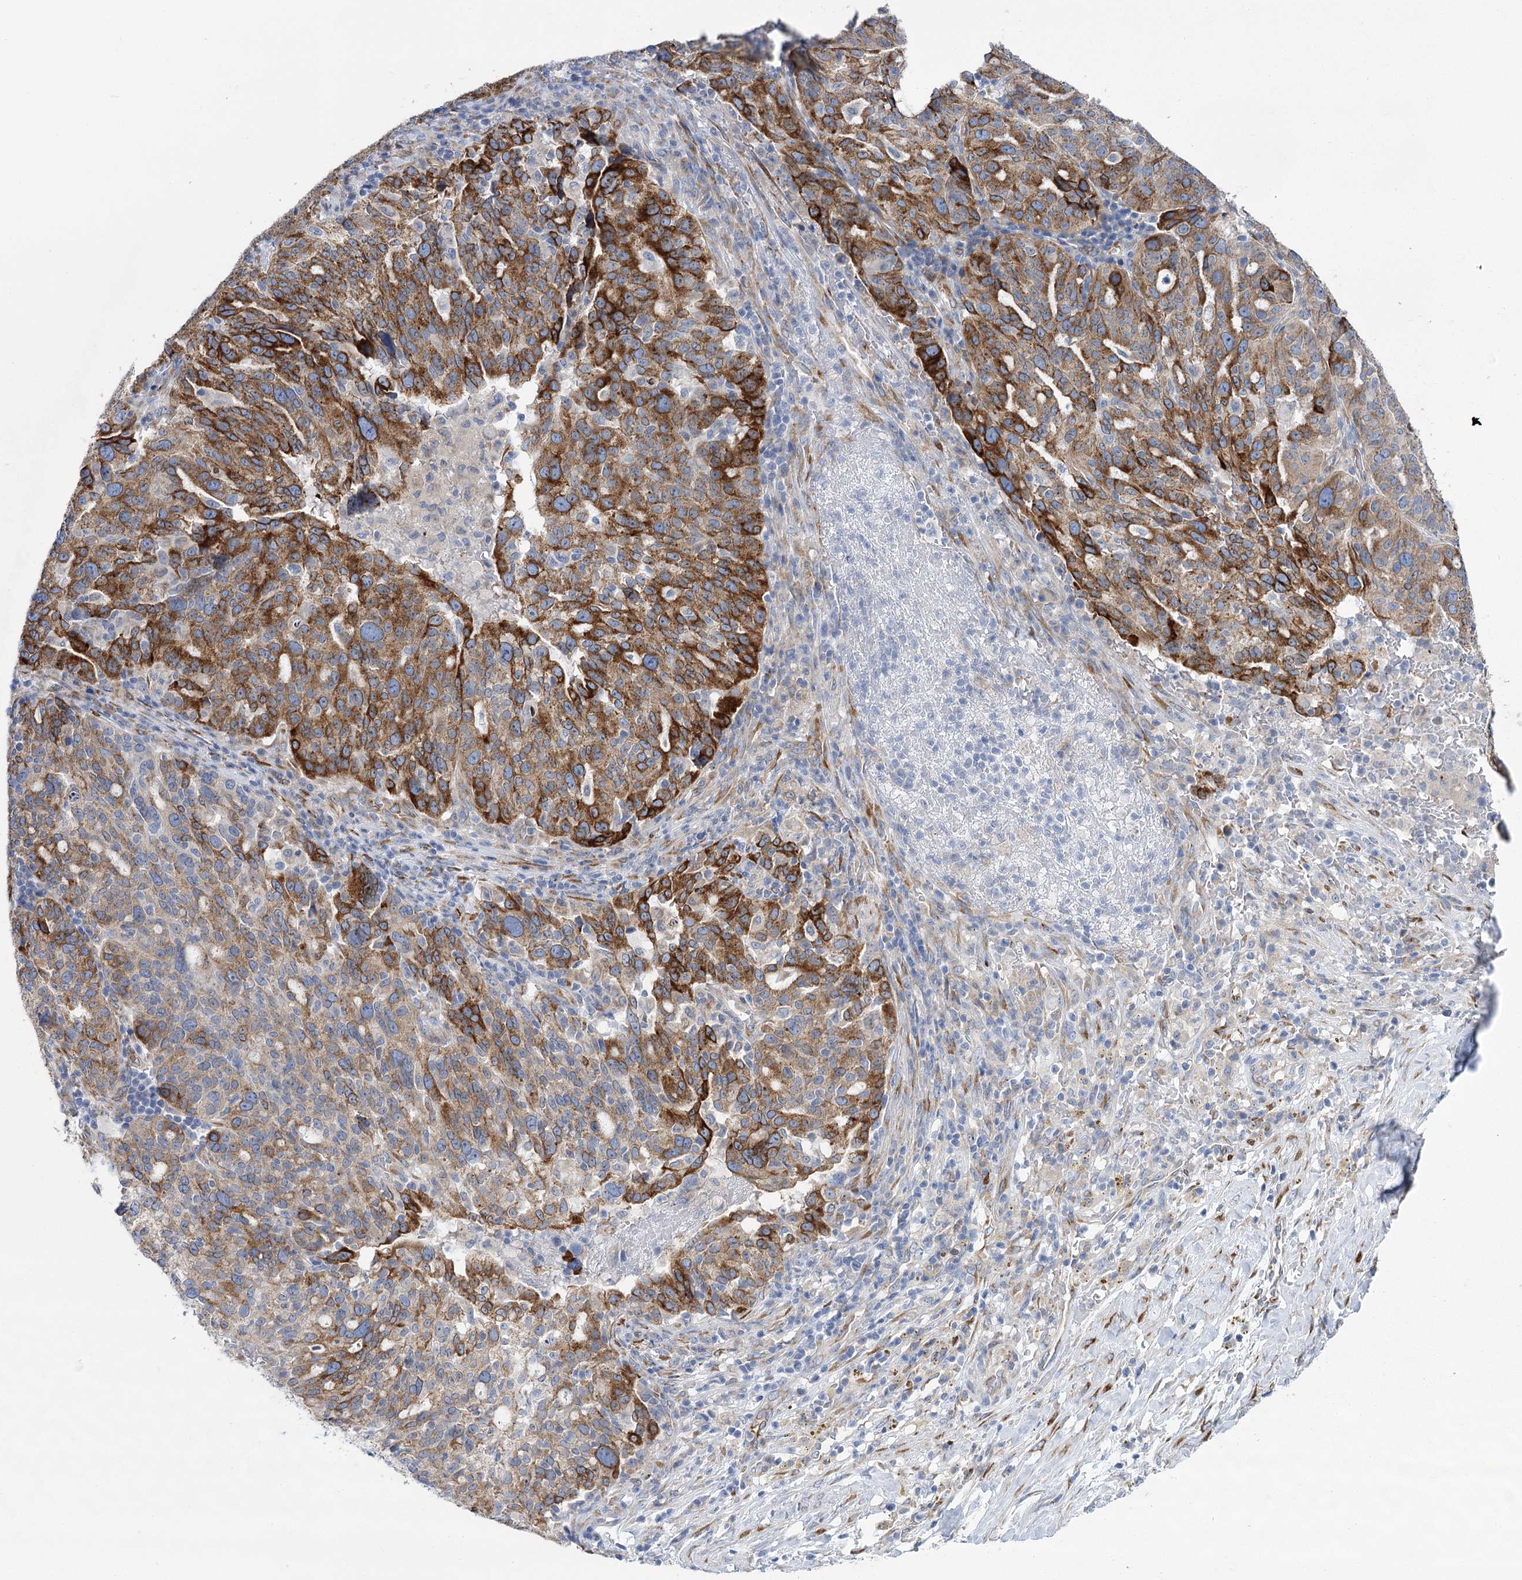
{"staining": {"intensity": "moderate", "quantity": ">75%", "location": "cytoplasmic/membranous"}, "tissue": "ovarian cancer", "cell_type": "Tumor cells", "image_type": "cancer", "snomed": [{"axis": "morphology", "description": "Cystadenocarcinoma, serous, NOS"}, {"axis": "topography", "description": "Ovary"}], "caption": "Approximately >75% of tumor cells in ovarian cancer exhibit moderate cytoplasmic/membranous protein positivity as visualized by brown immunohistochemical staining.", "gene": "YTHDC2", "patient": {"sex": "female", "age": 59}}